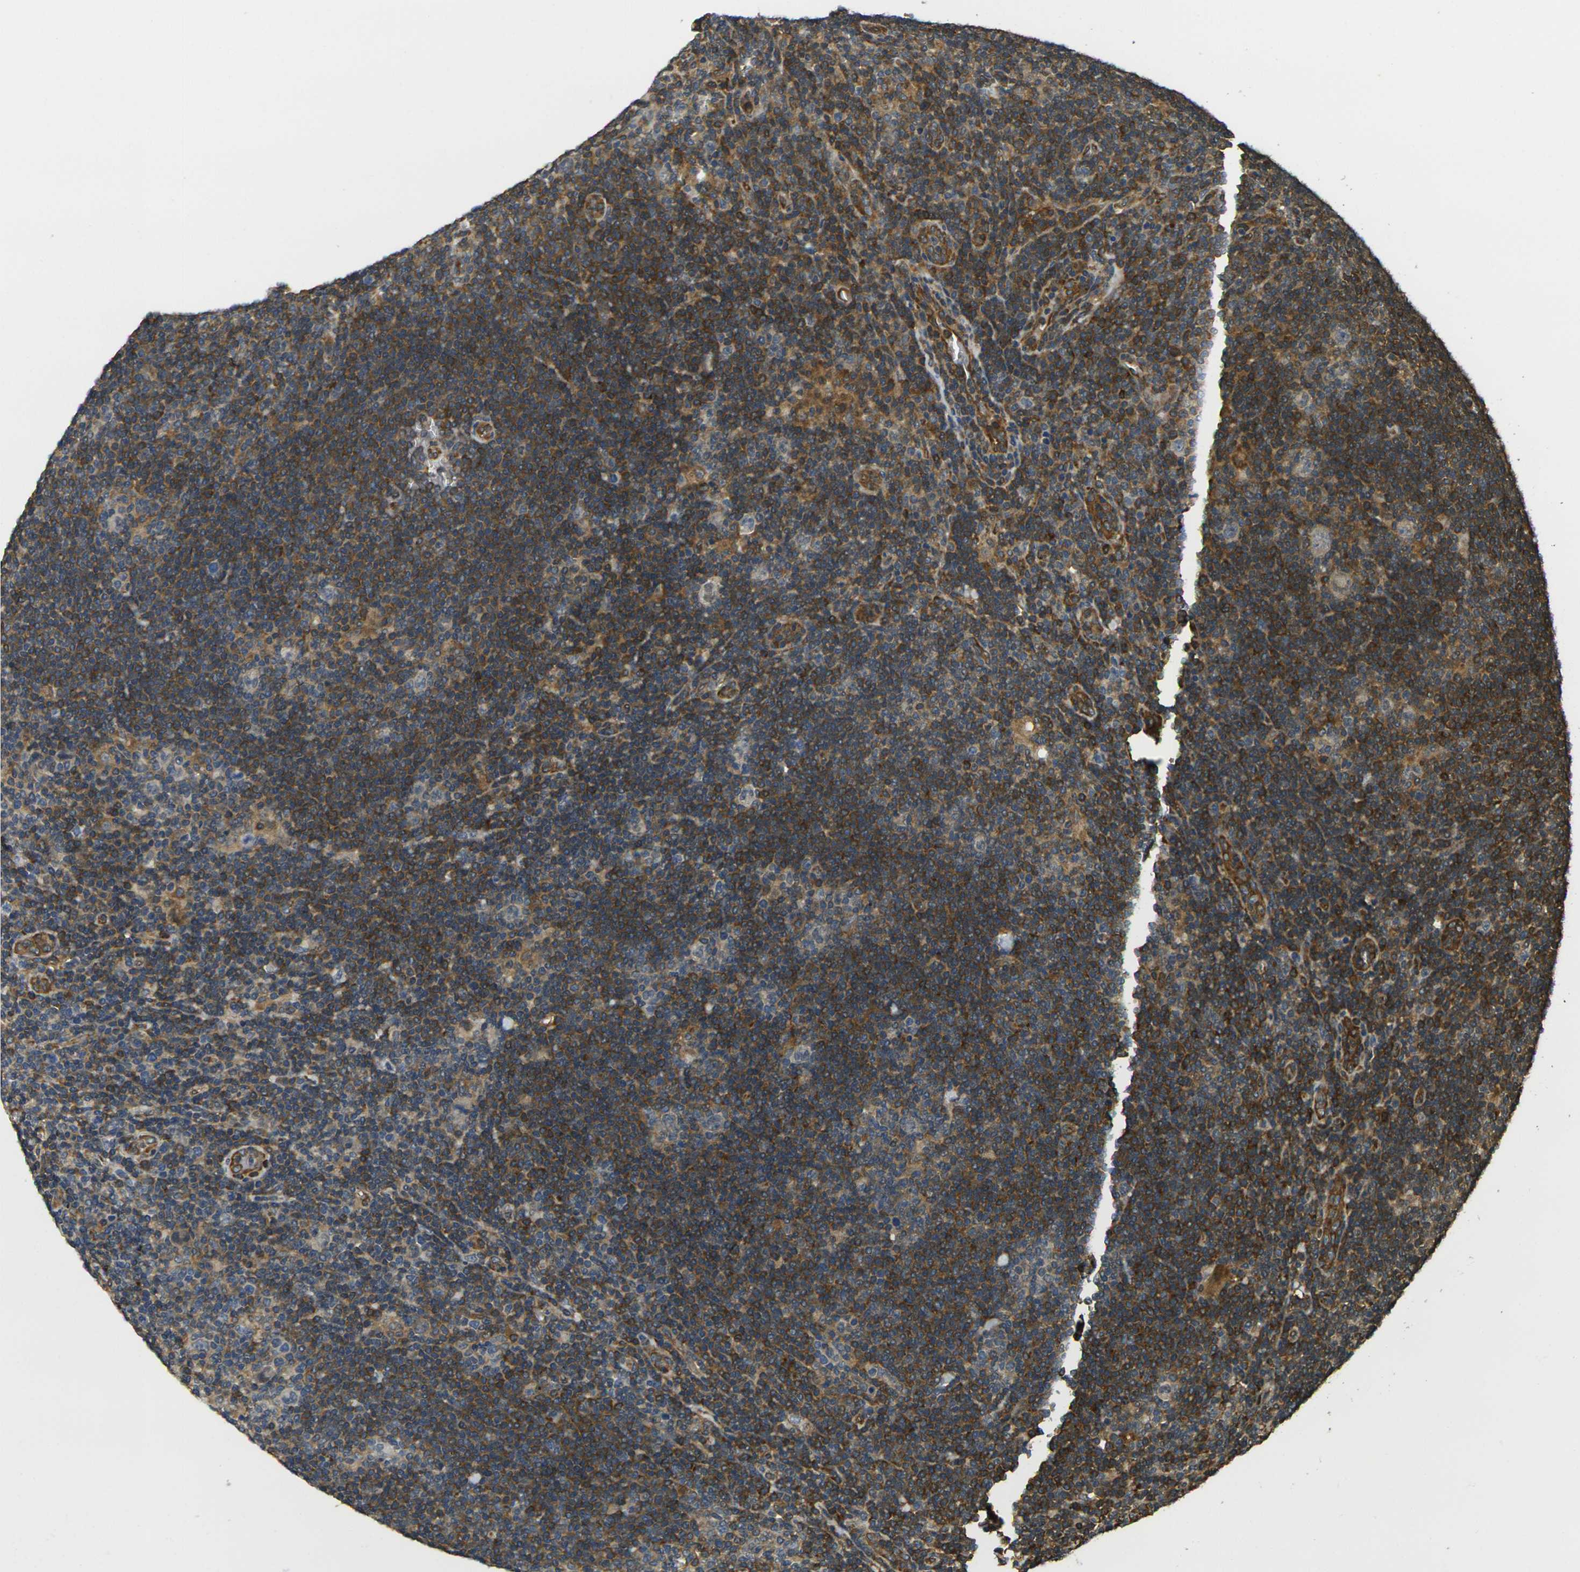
{"staining": {"intensity": "weak", "quantity": "<25%", "location": "cytoplasmic/membranous"}, "tissue": "lymphoma", "cell_type": "Tumor cells", "image_type": "cancer", "snomed": [{"axis": "morphology", "description": "Hodgkin's disease, NOS"}, {"axis": "topography", "description": "Lymph node"}], "caption": "Tumor cells are negative for brown protein staining in lymphoma.", "gene": "CAST", "patient": {"sex": "female", "age": 57}}